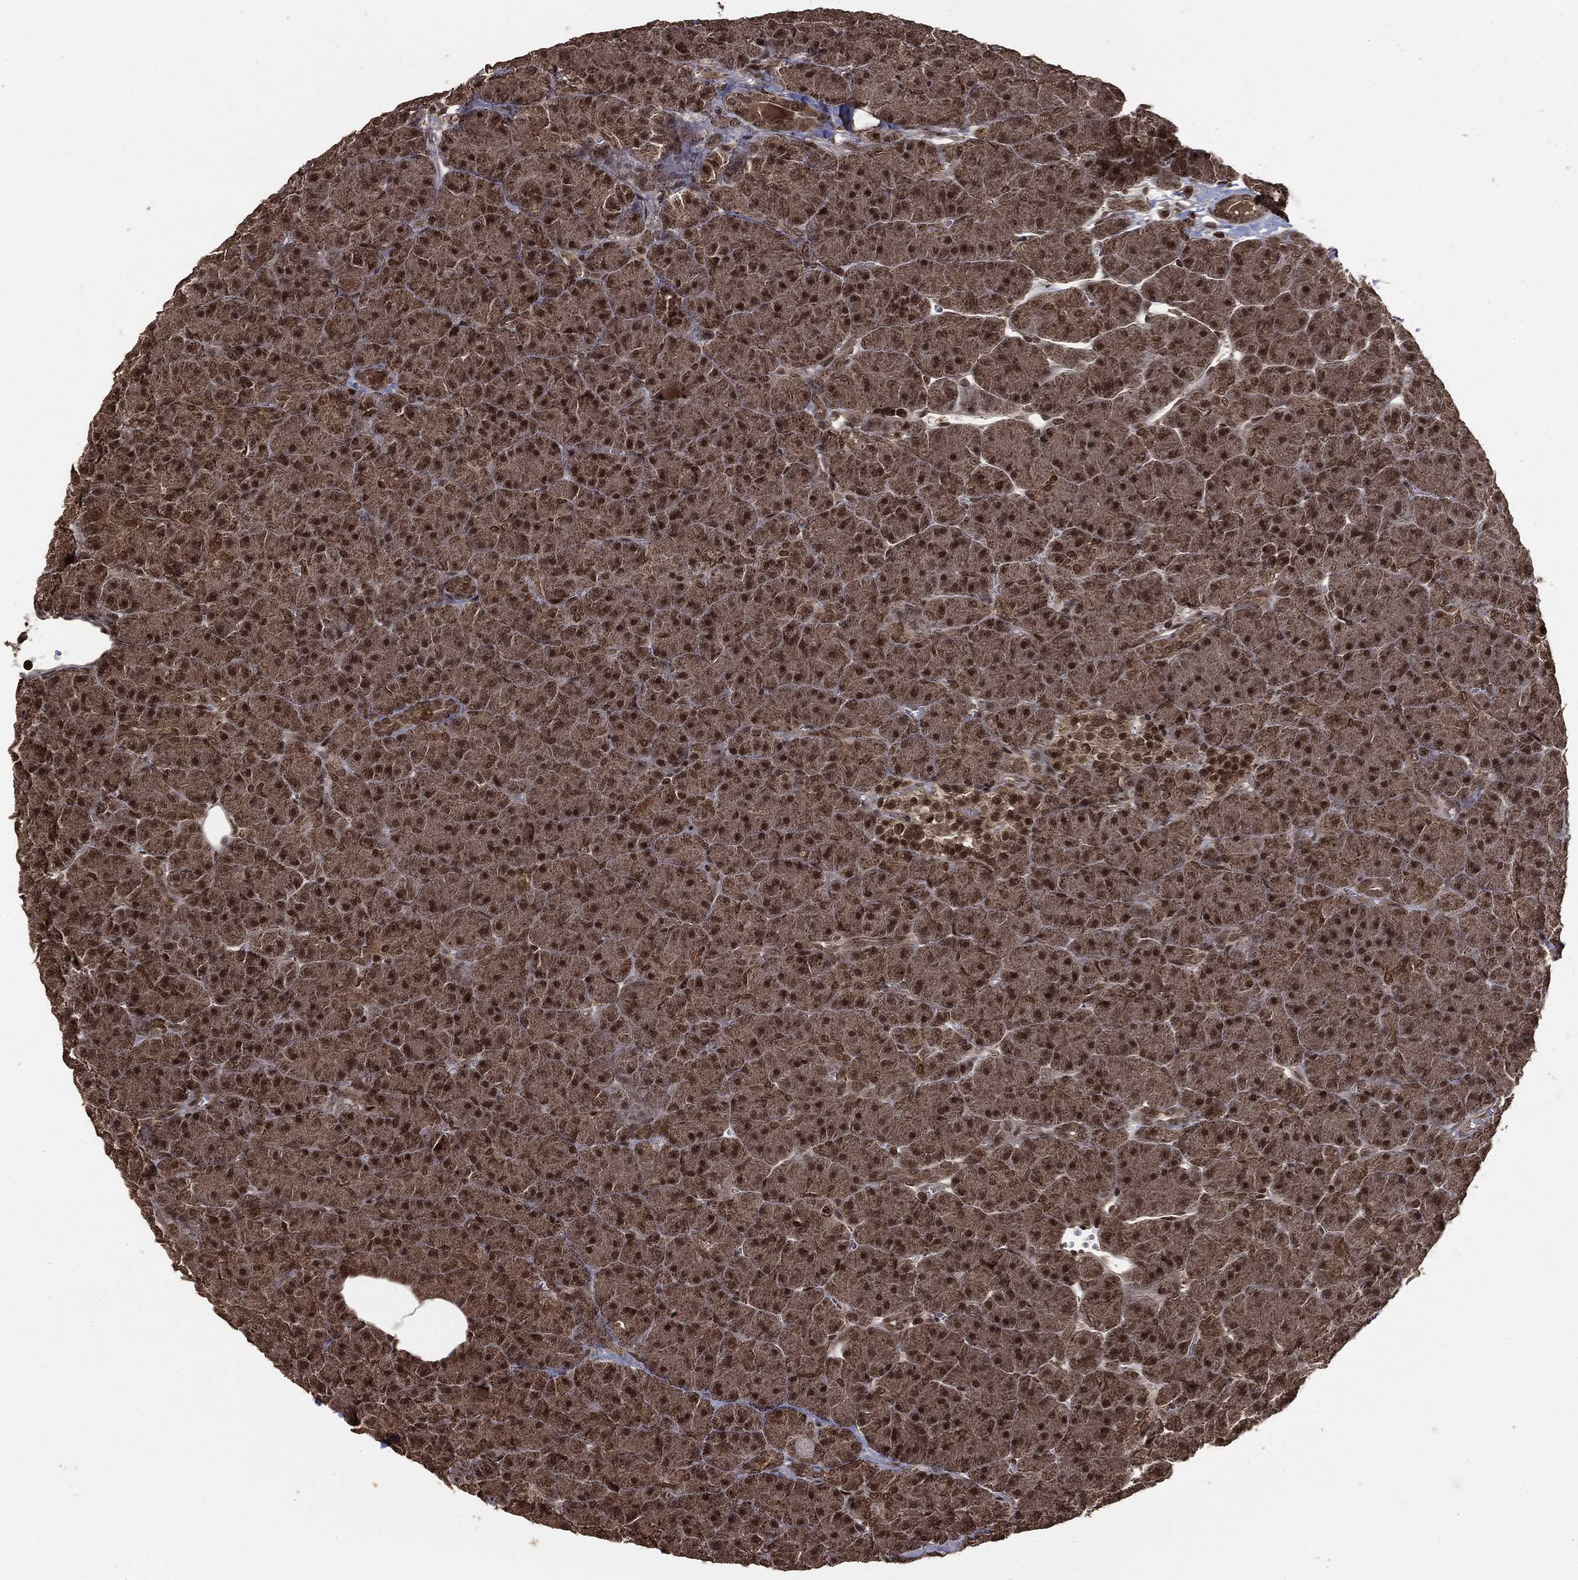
{"staining": {"intensity": "strong", "quantity": ">75%", "location": "nuclear"}, "tissue": "pancreas", "cell_type": "Exocrine glandular cells", "image_type": "normal", "snomed": [{"axis": "morphology", "description": "Normal tissue, NOS"}, {"axis": "topography", "description": "Pancreas"}], "caption": "IHC of benign human pancreas demonstrates high levels of strong nuclear staining in approximately >75% of exocrine glandular cells.", "gene": "CTDP1", "patient": {"sex": "male", "age": 61}}